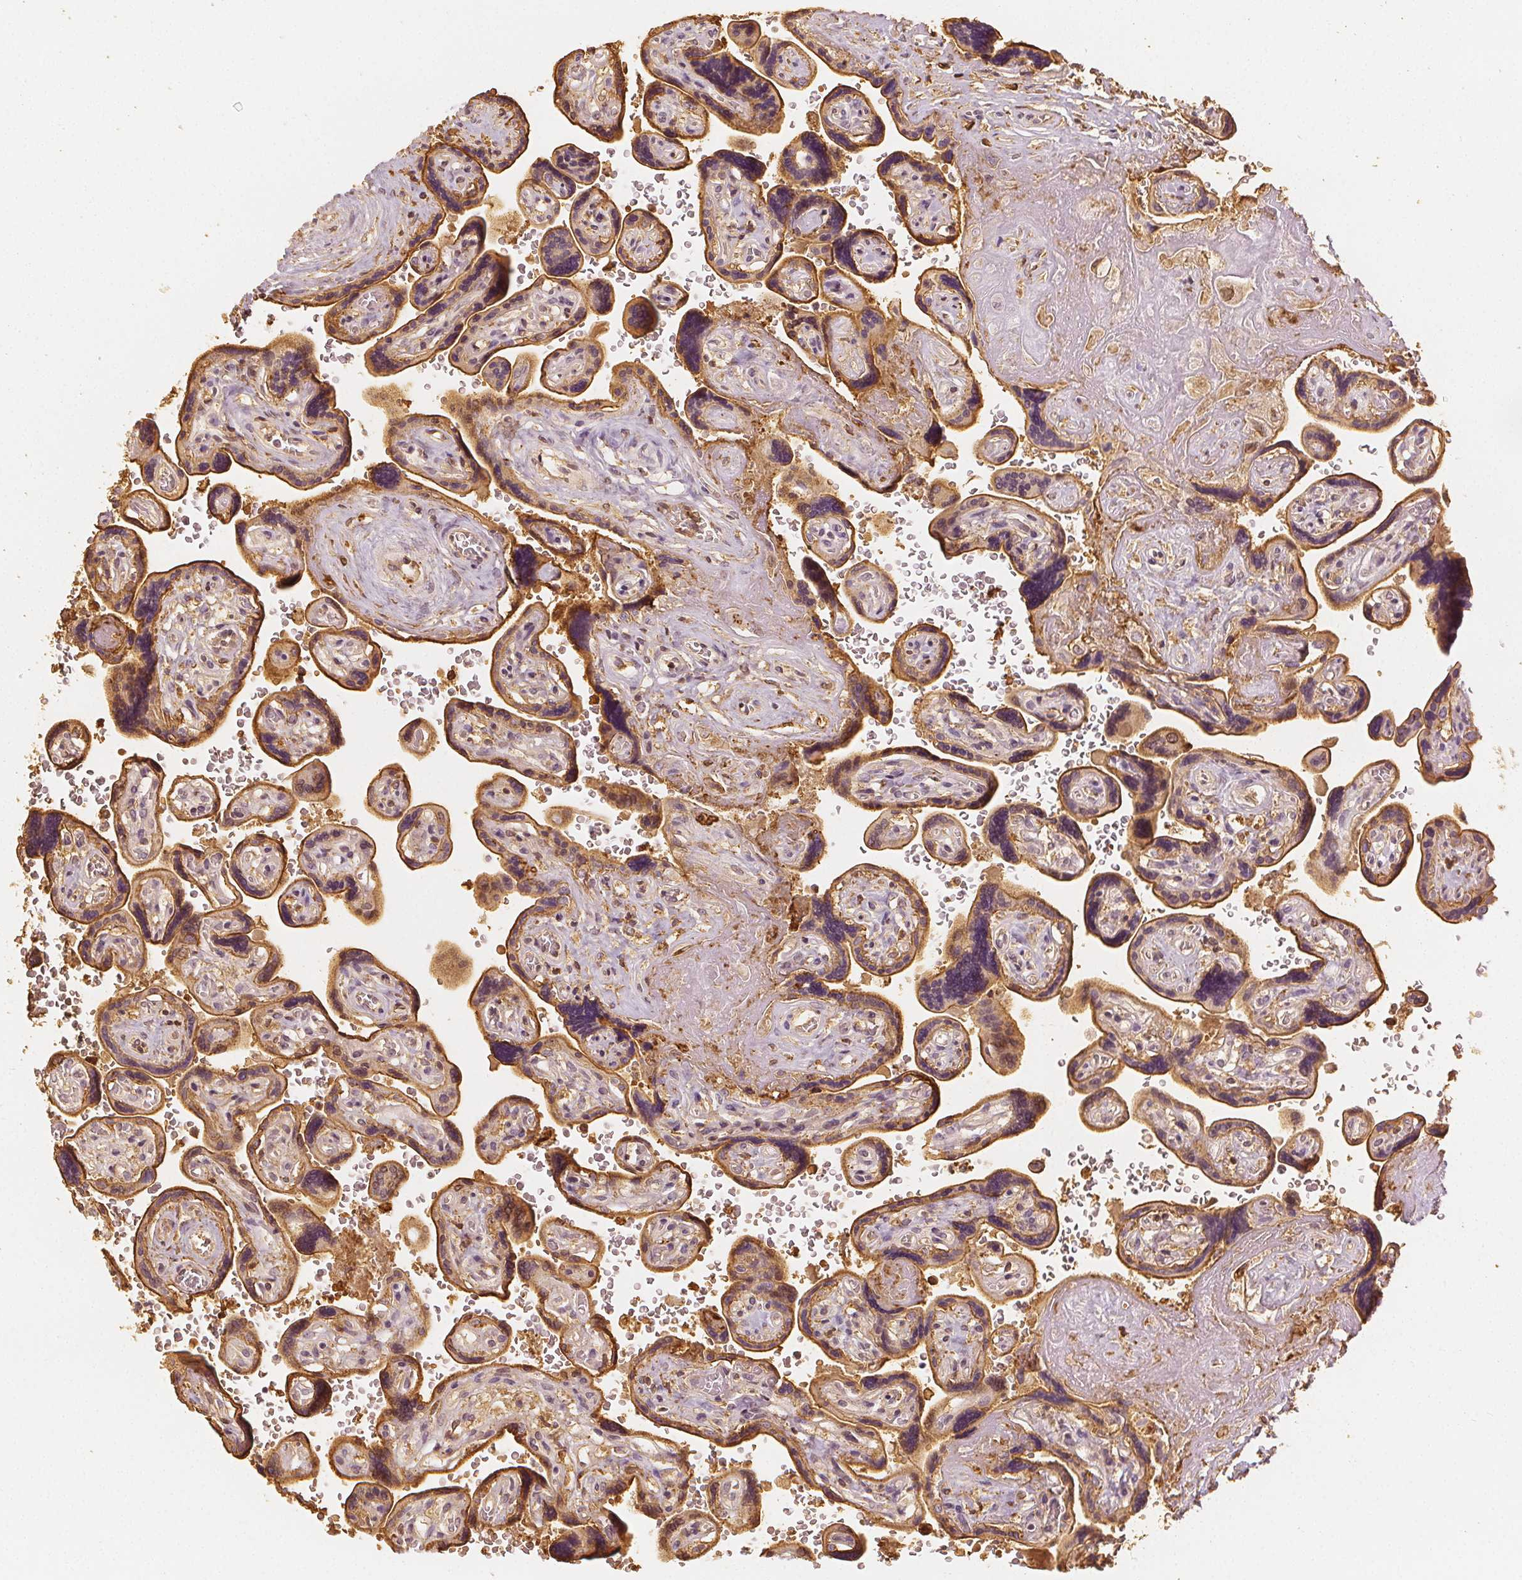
{"staining": {"intensity": "weak", "quantity": "<25%", "location": "cytoplasmic/membranous,nuclear"}, "tissue": "placenta", "cell_type": "Decidual cells", "image_type": "normal", "snomed": [{"axis": "morphology", "description": "Normal tissue, NOS"}, {"axis": "topography", "description": "Placenta"}], "caption": "This is a image of immunohistochemistry (IHC) staining of normal placenta, which shows no staining in decidual cells.", "gene": "ARHGAP26", "patient": {"sex": "female", "age": 32}}